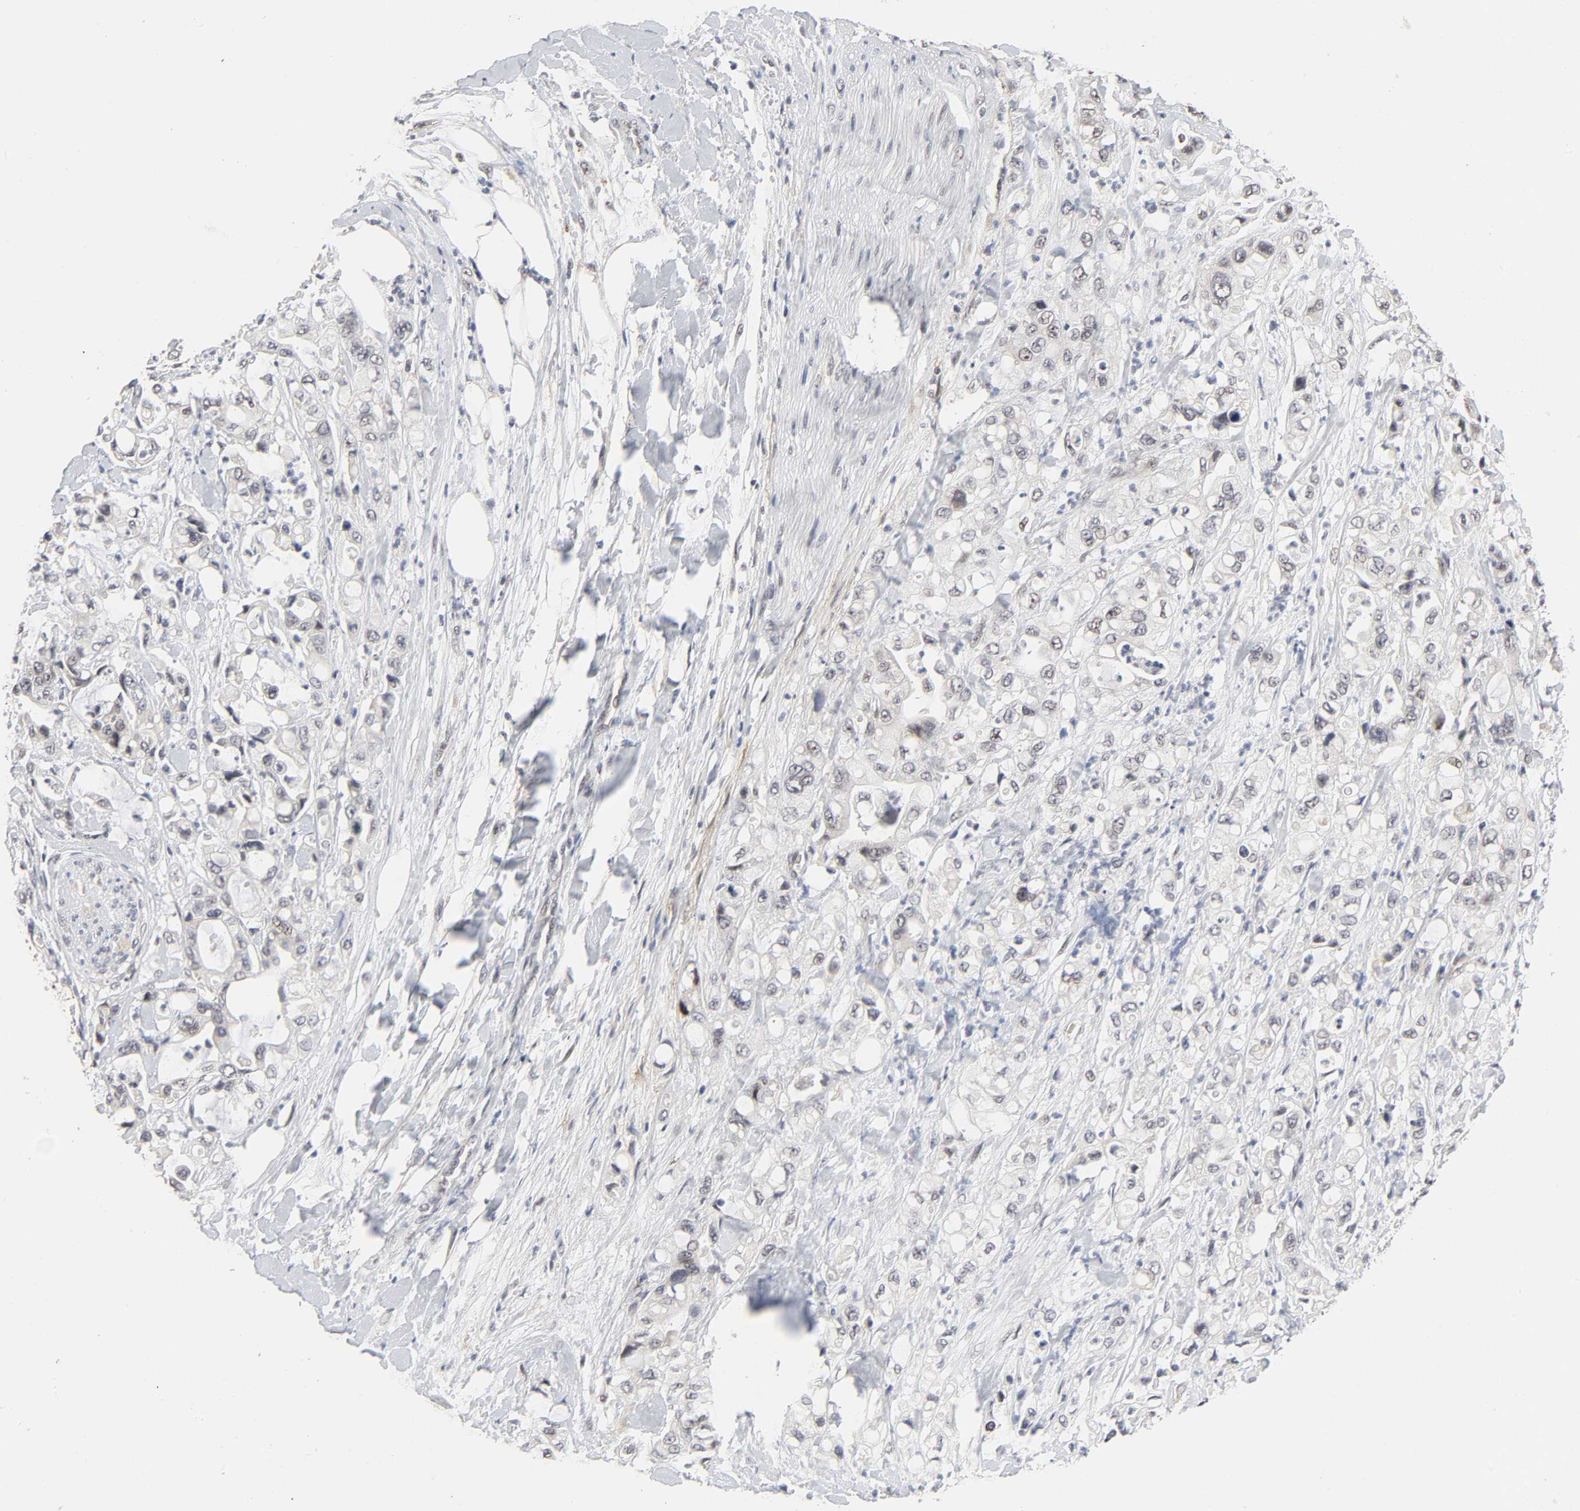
{"staining": {"intensity": "weak", "quantity": "<25%", "location": "nuclear"}, "tissue": "pancreatic cancer", "cell_type": "Tumor cells", "image_type": "cancer", "snomed": [{"axis": "morphology", "description": "Adenocarcinoma, NOS"}, {"axis": "topography", "description": "Pancreas"}], "caption": "An immunohistochemistry (IHC) photomicrograph of pancreatic cancer is shown. There is no staining in tumor cells of pancreatic cancer.", "gene": "ZKSCAN8", "patient": {"sex": "male", "age": 70}}